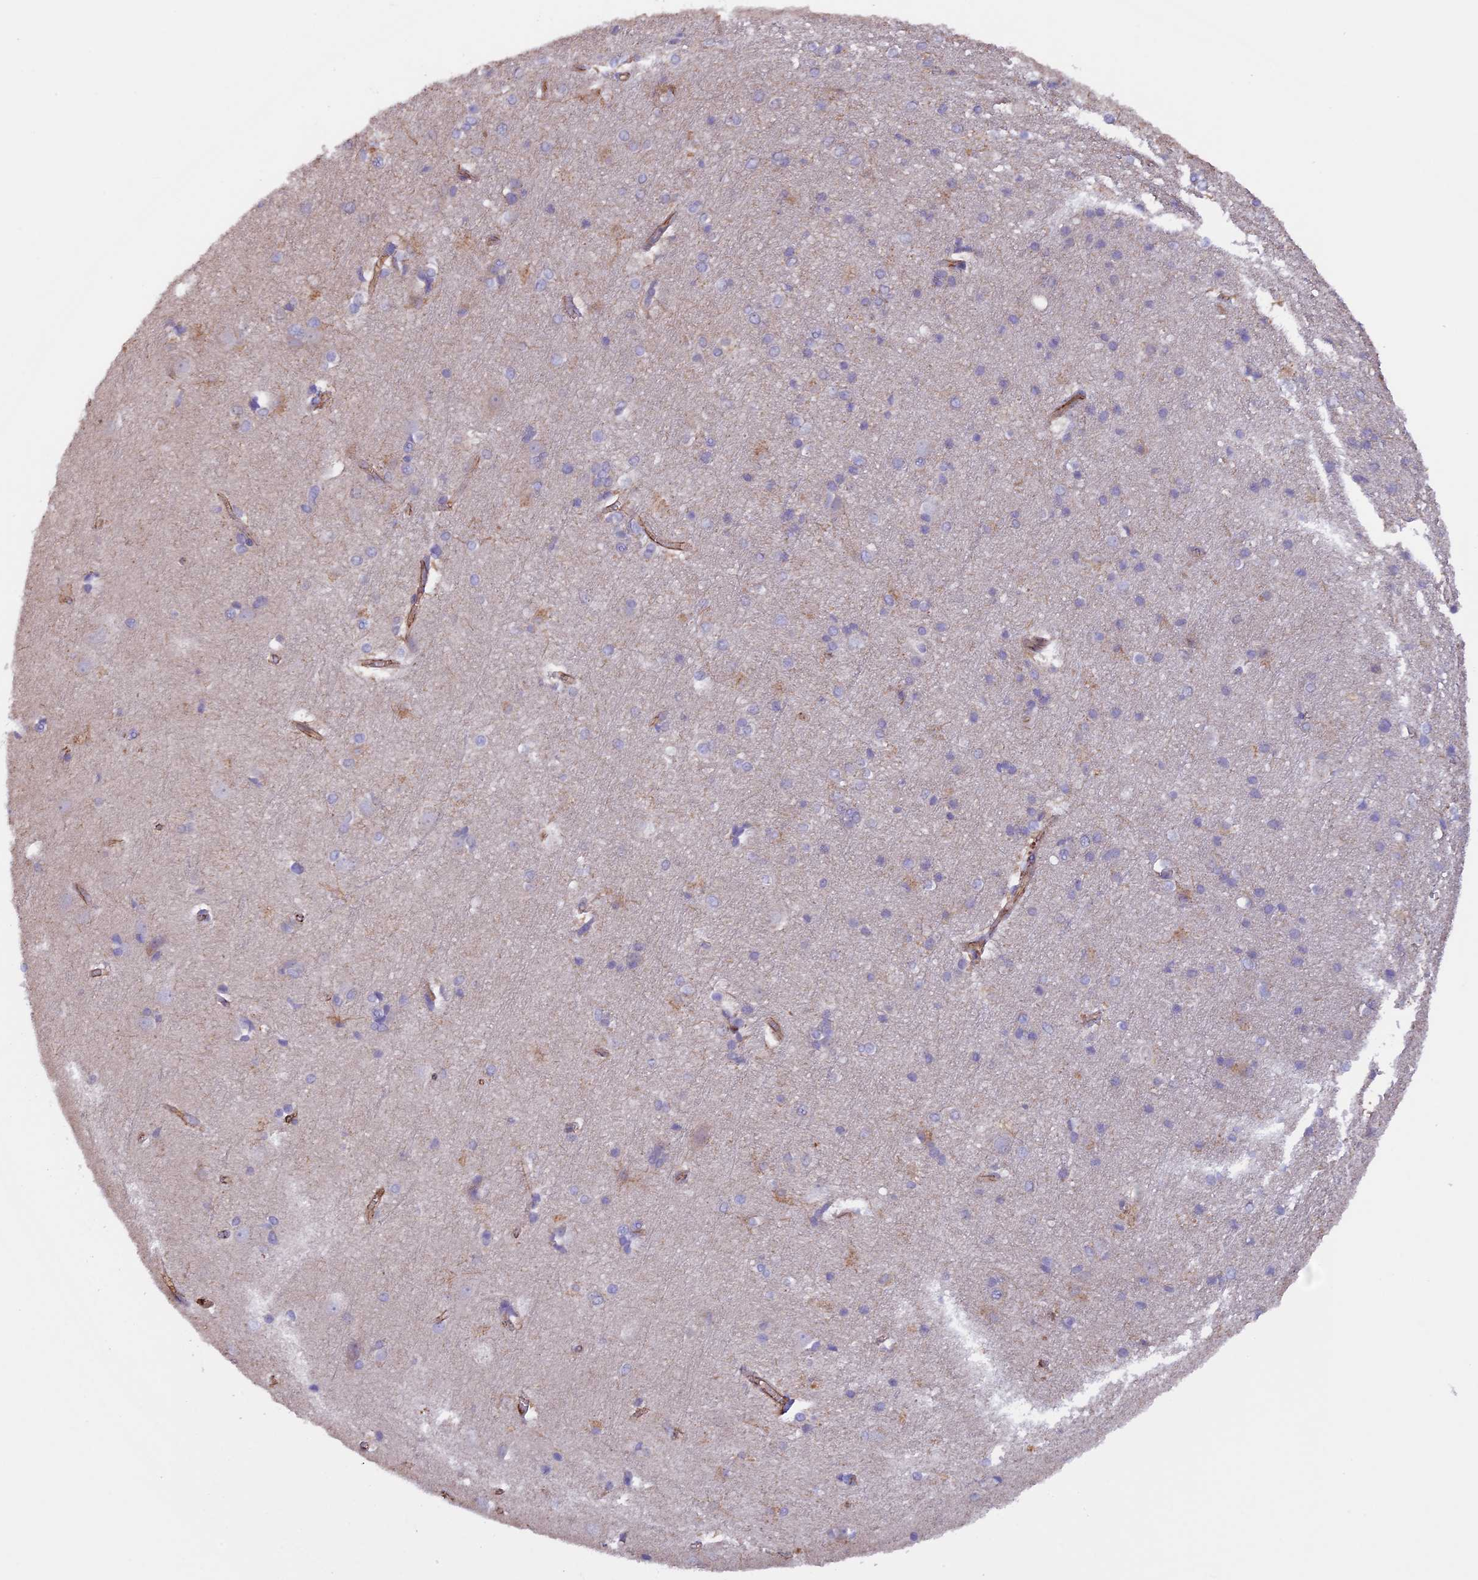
{"staining": {"intensity": "moderate", "quantity": ">75%", "location": "cytoplasmic/membranous"}, "tissue": "cerebral cortex", "cell_type": "Endothelial cells", "image_type": "normal", "snomed": [{"axis": "morphology", "description": "Normal tissue, NOS"}, {"axis": "topography", "description": "Cerebral cortex"}], "caption": "A photomicrograph showing moderate cytoplasmic/membranous staining in approximately >75% of endothelial cells in normal cerebral cortex, as visualized by brown immunohistochemical staining.", "gene": "GAS8", "patient": {"sex": "male", "age": 54}}